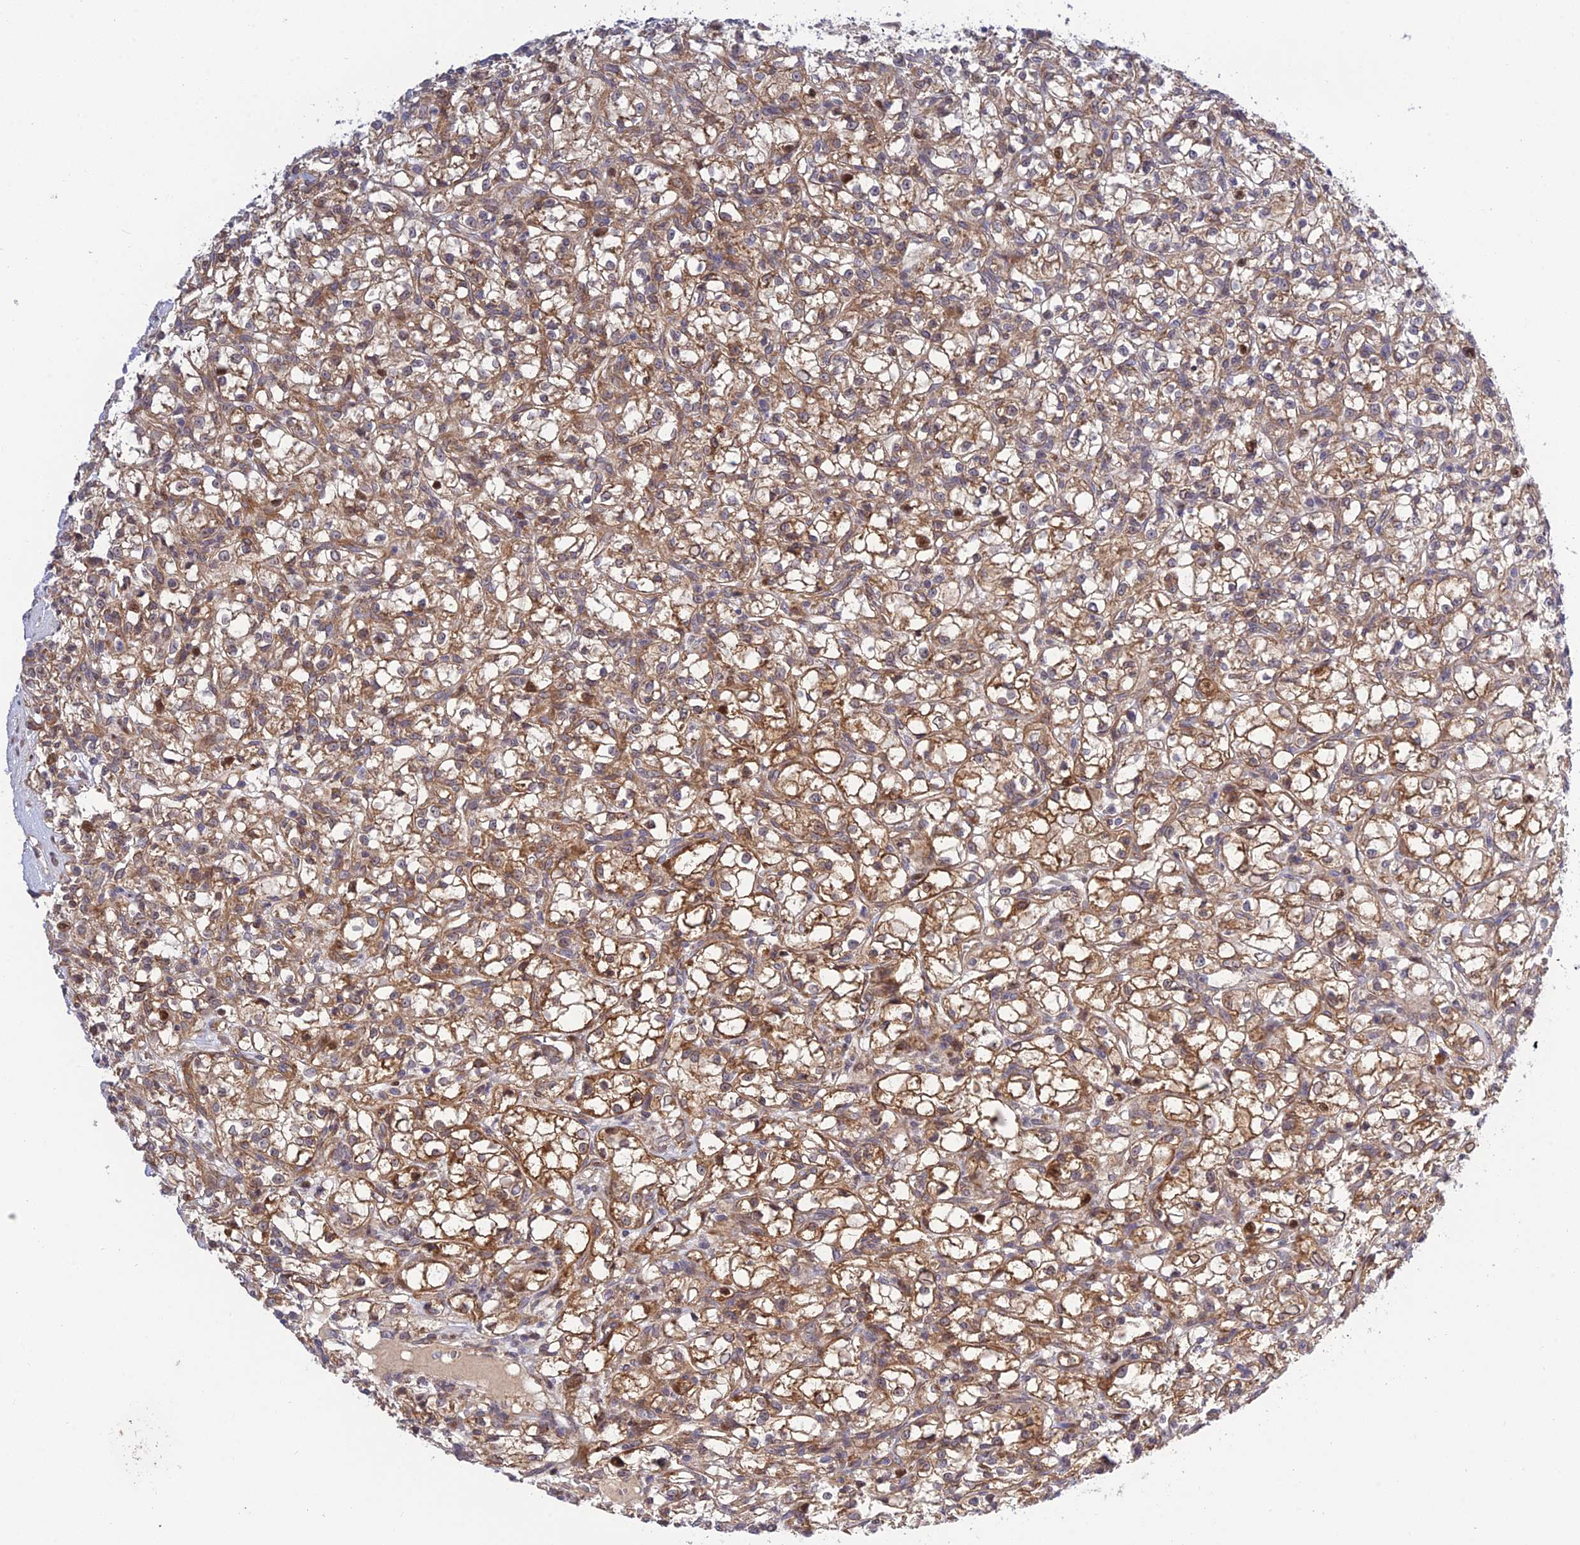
{"staining": {"intensity": "moderate", "quantity": ">75%", "location": "cytoplasmic/membranous"}, "tissue": "renal cancer", "cell_type": "Tumor cells", "image_type": "cancer", "snomed": [{"axis": "morphology", "description": "Adenocarcinoma, NOS"}, {"axis": "topography", "description": "Kidney"}], "caption": "Tumor cells show moderate cytoplasmic/membranous expression in about >75% of cells in renal cancer. (Brightfield microscopy of DAB IHC at high magnification).", "gene": "PLEKHG2", "patient": {"sex": "female", "age": 59}}